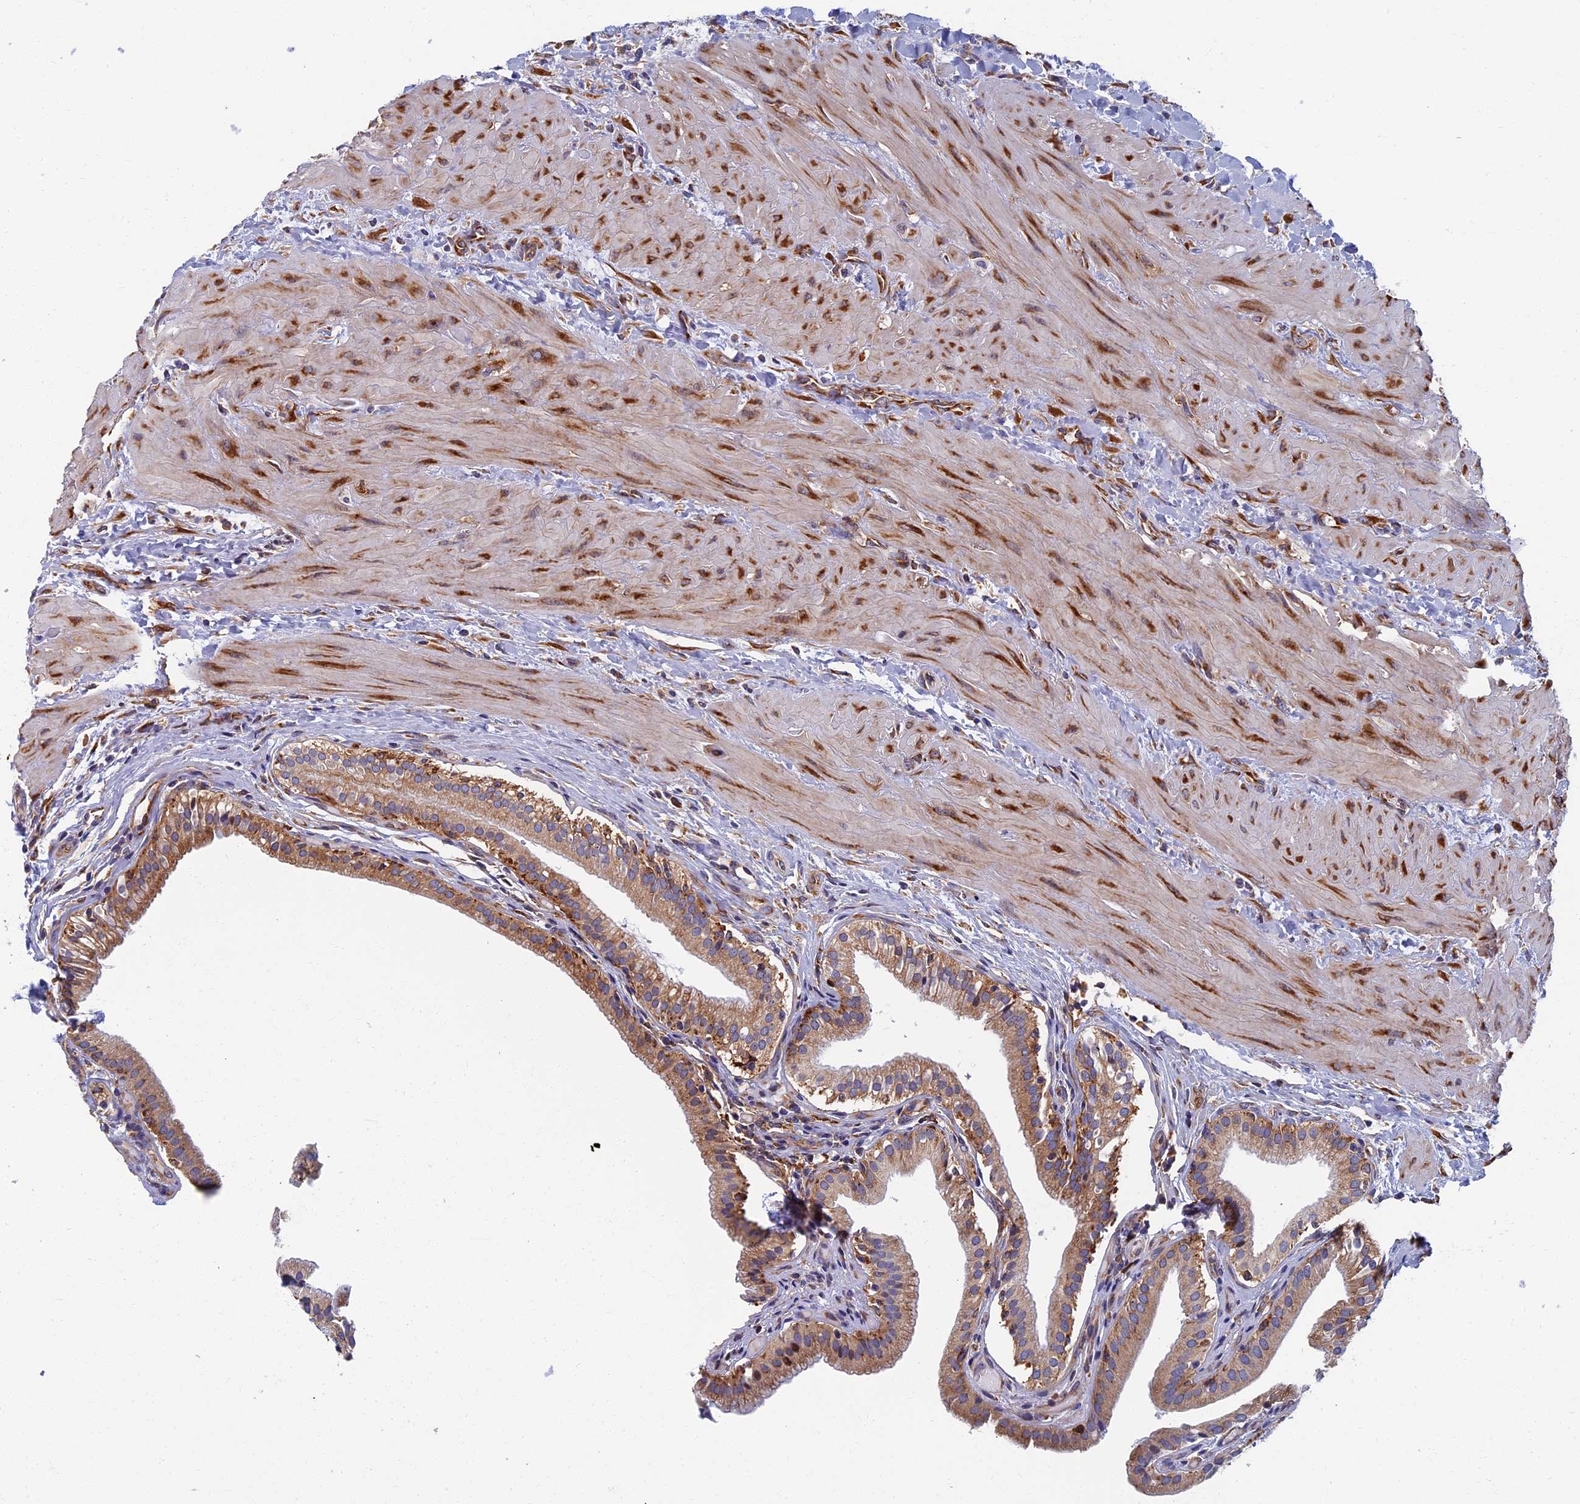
{"staining": {"intensity": "moderate", "quantity": ">75%", "location": "cytoplasmic/membranous"}, "tissue": "gallbladder", "cell_type": "Glandular cells", "image_type": "normal", "snomed": [{"axis": "morphology", "description": "Normal tissue, NOS"}, {"axis": "topography", "description": "Gallbladder"}], "caption": "Gallbladder stained with DAB (3,3'-diaminobenzidine) immunohistochemistry (IHC) reveals medium levels of moderate cytoplasmic/membranous positivity in approximately >75% of glandular cells.", "gene": "YBX1", "patient": {"sex": "male", "age": 24}}